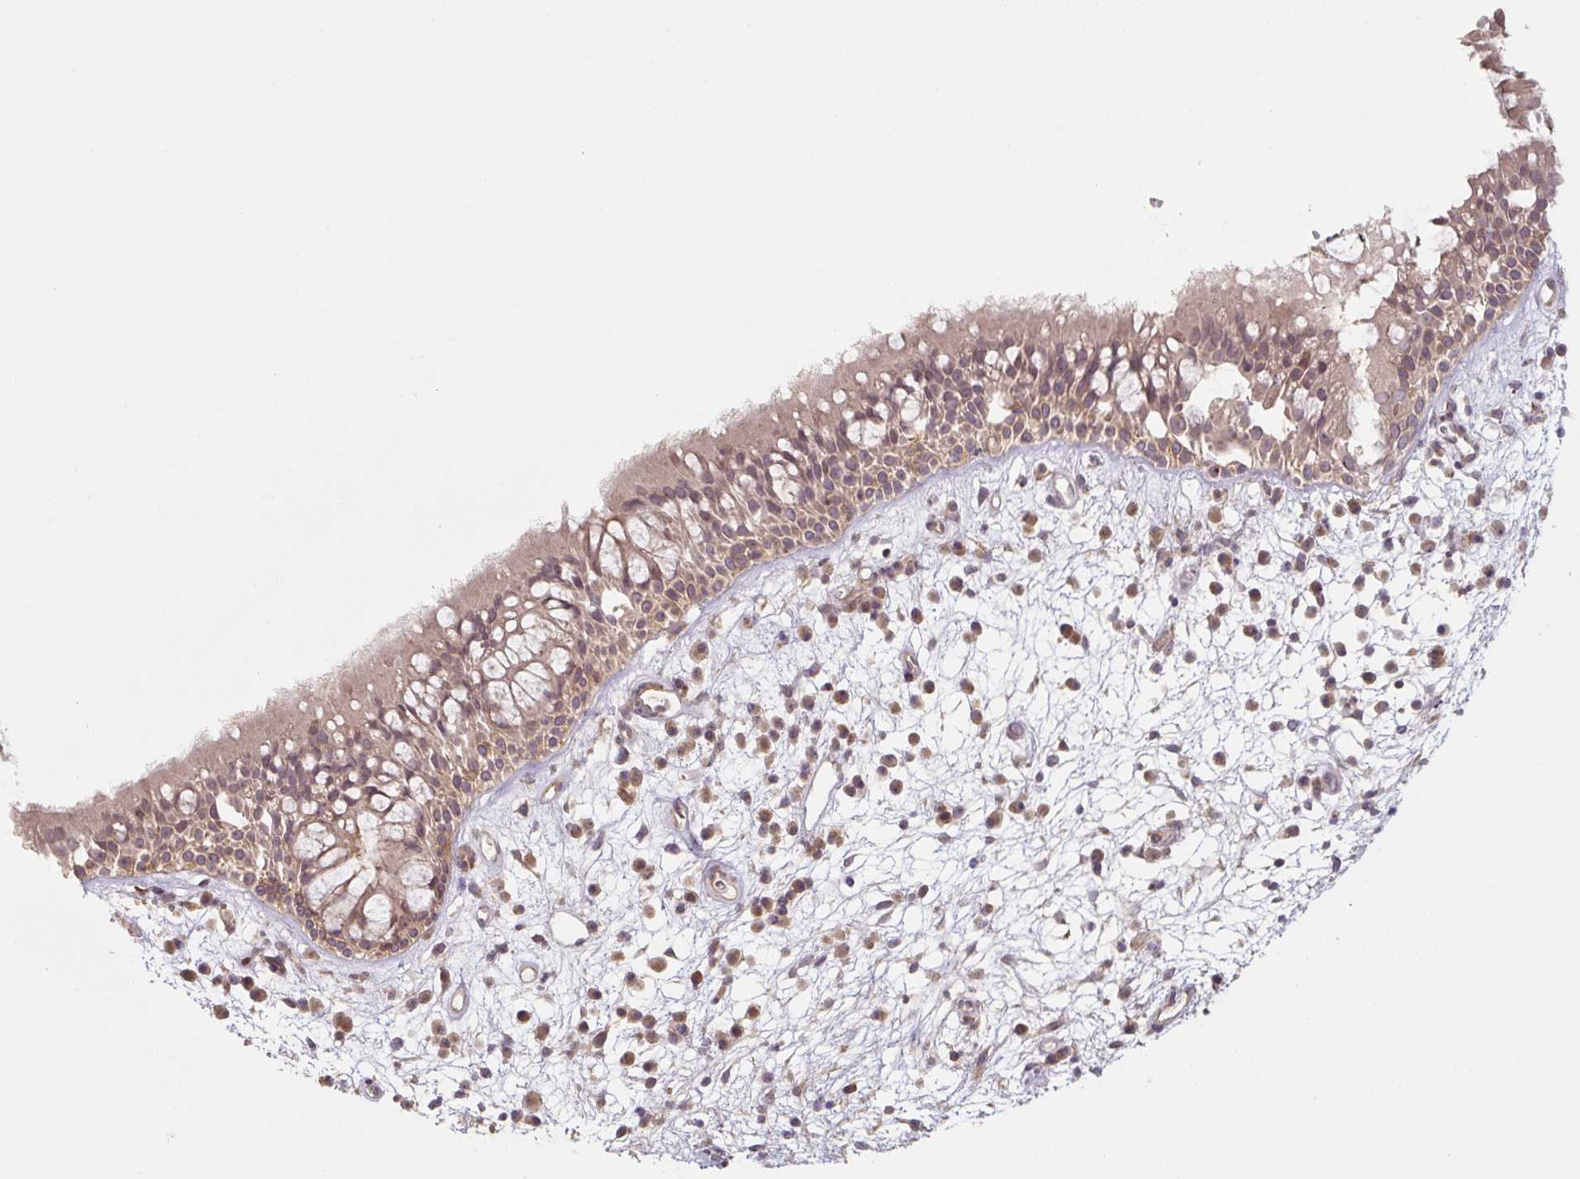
{"staining": {"intensity": "weak", "quantity": ">75%", "location": "cytoplasmic/membranous"}, "tissue": "nasopharynx", "cell_type": "Respiratory epithelial cells", "image_type": "normal", "snomed": [{"axis": "morphology", "description": "Normal tissue, NOS"}, {"axis": "morphology", "description": "Inflammation, NOS"}, {"axis": "topography", "description": "Nasopharynx"}], "caption": "Immunohistochemistry (IHC) (DAB) staining of unremarkable human nasopharynx shows weak cytoplasmic/membranous protein staining in about >75% of respiratory epithelial cells.", "gene": "C2orf73", "patient": {"sex": "male", "age": 54}}